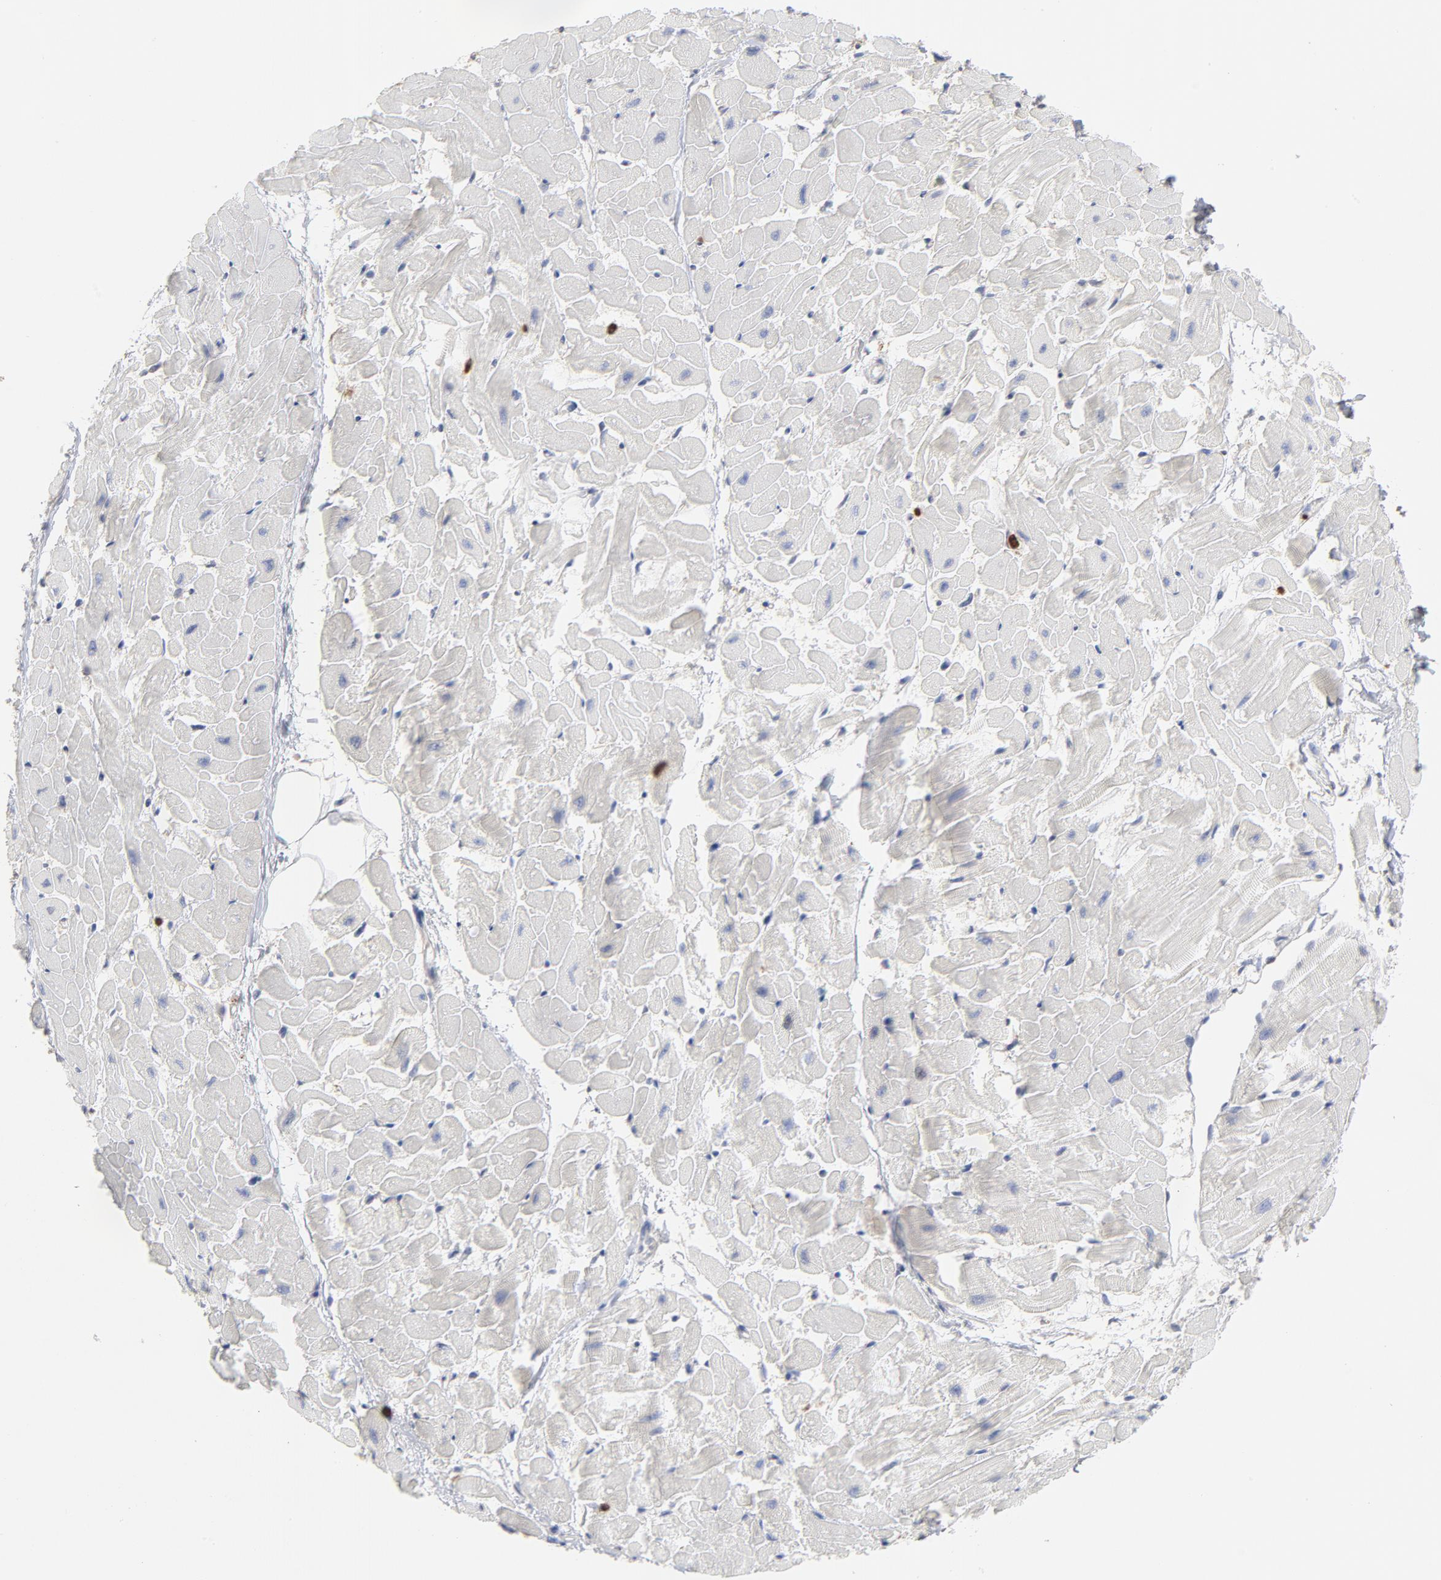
{"staining": {"intensity": "negative", "quantity": "none", "location": "none"}, "tissue": "heart muscle", "cell_type": "Cardiomyocytes", "image_type": "normal", "snomed": [{"axis": "morphology", "description": "Normal tissue, NOS"}, {"axis": "topography", "description": "Heart"}], "caption": "Immunohistochemistry (IHC) histopathology image of unremarkable heart muscle stained for a protein (brown), which demonstrates no positivity in cardiomyocytes. (Immunohistochemistry, brightfield microscopy, high magnification).", "gene": "PNMA1", "patient": {"sex": "female", "age": 19}}